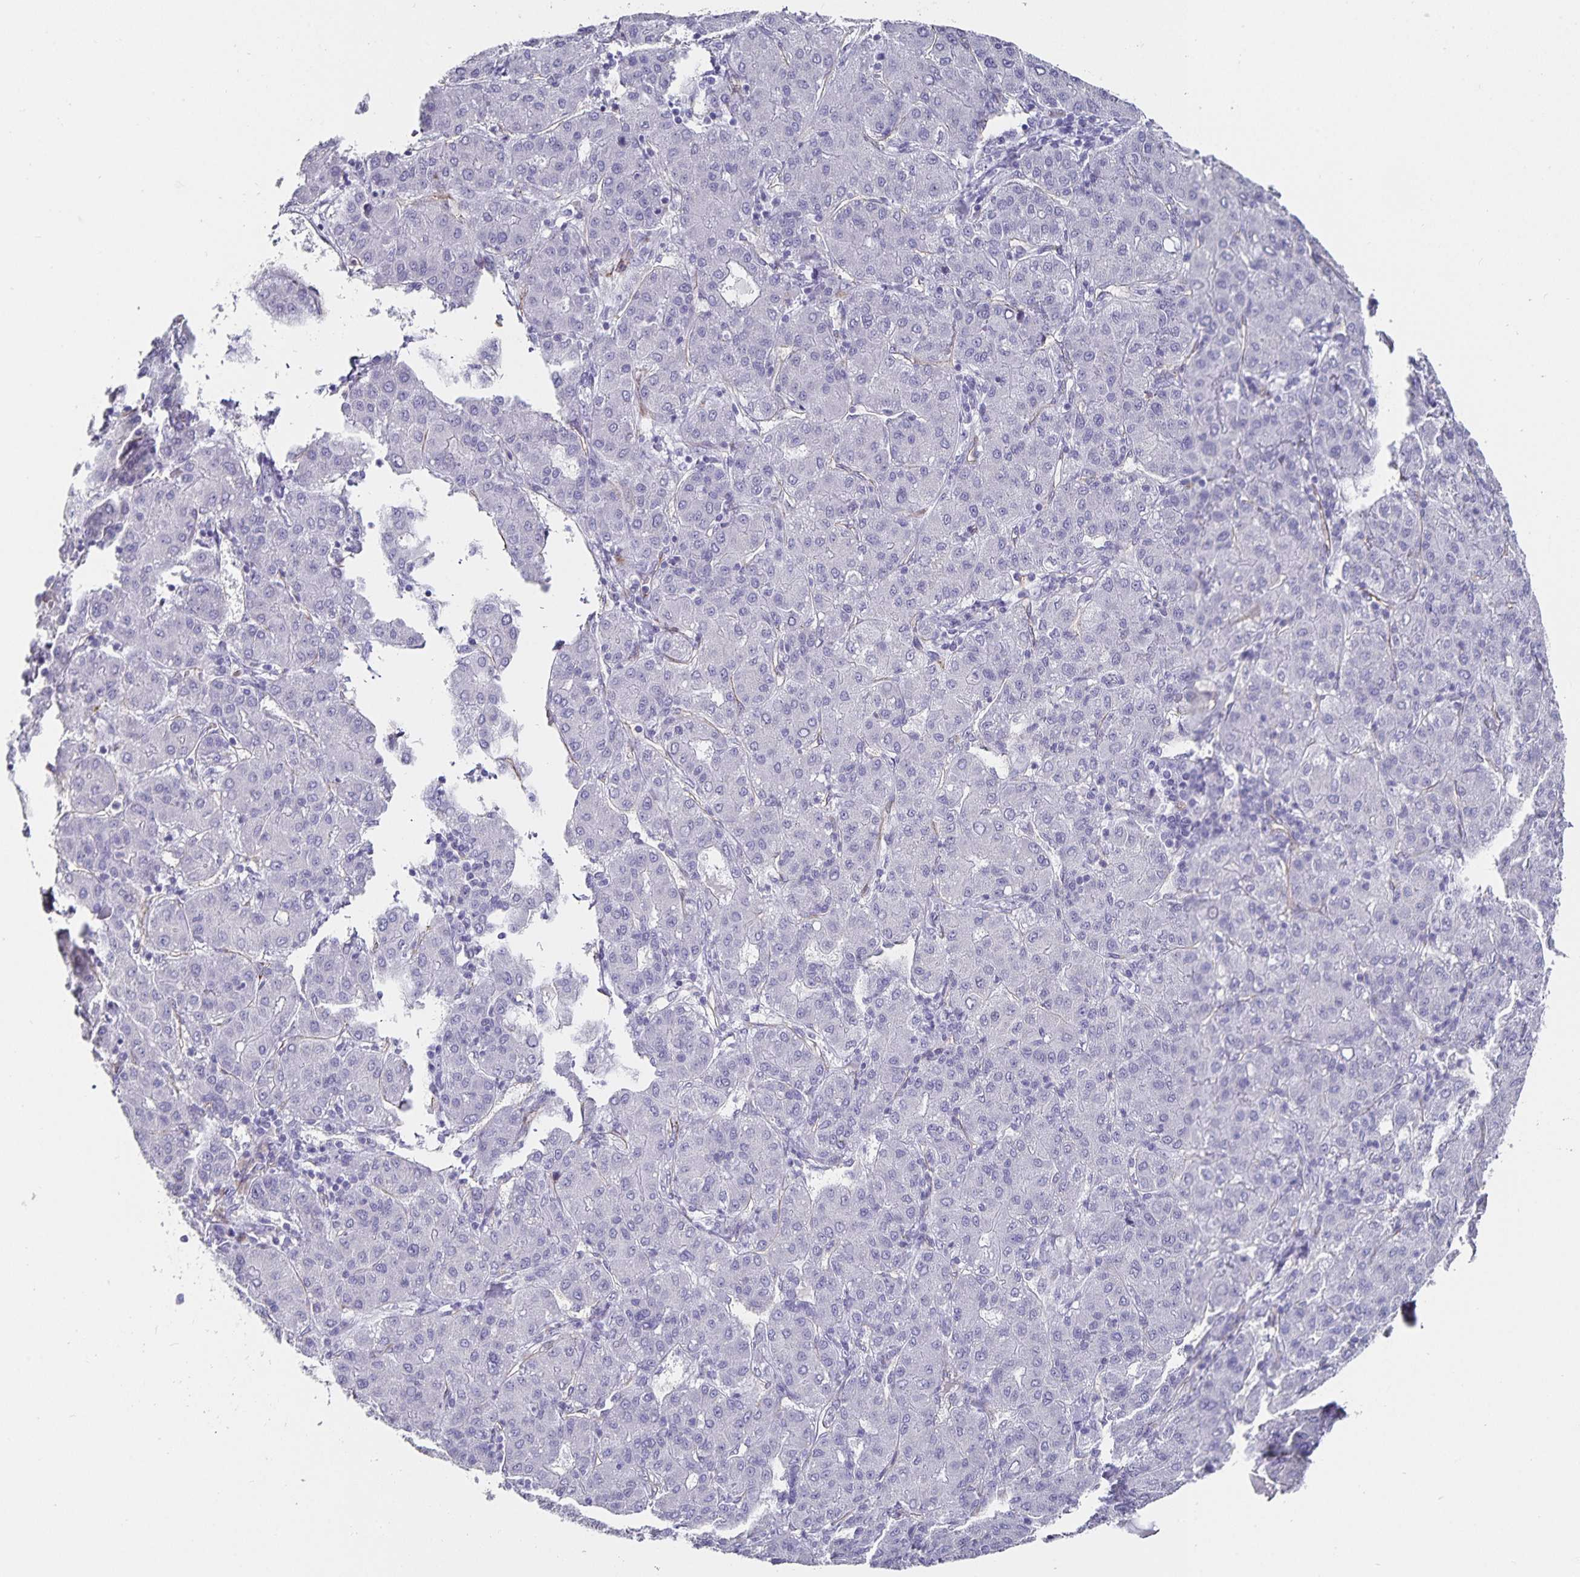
{"staining": {"intensity": "negative", "quantity": "none", "location": "none"}, "tissue": "liver cancer", "cell_type": "Tumor cells", "image_type": "cancer", "snomed": [{"axis": "morphology", "description": "Carcinoma, Hepatocellular, NOS"}, {"axis": "topography", "description": "Liver"}], "caption": "The histopathology image demonstrates no significant expression in tumor cells of liver cancer (hepatocellular carcinoma).", "gene": "PODXL", "patient": {"sex": "male", "age": 65}}